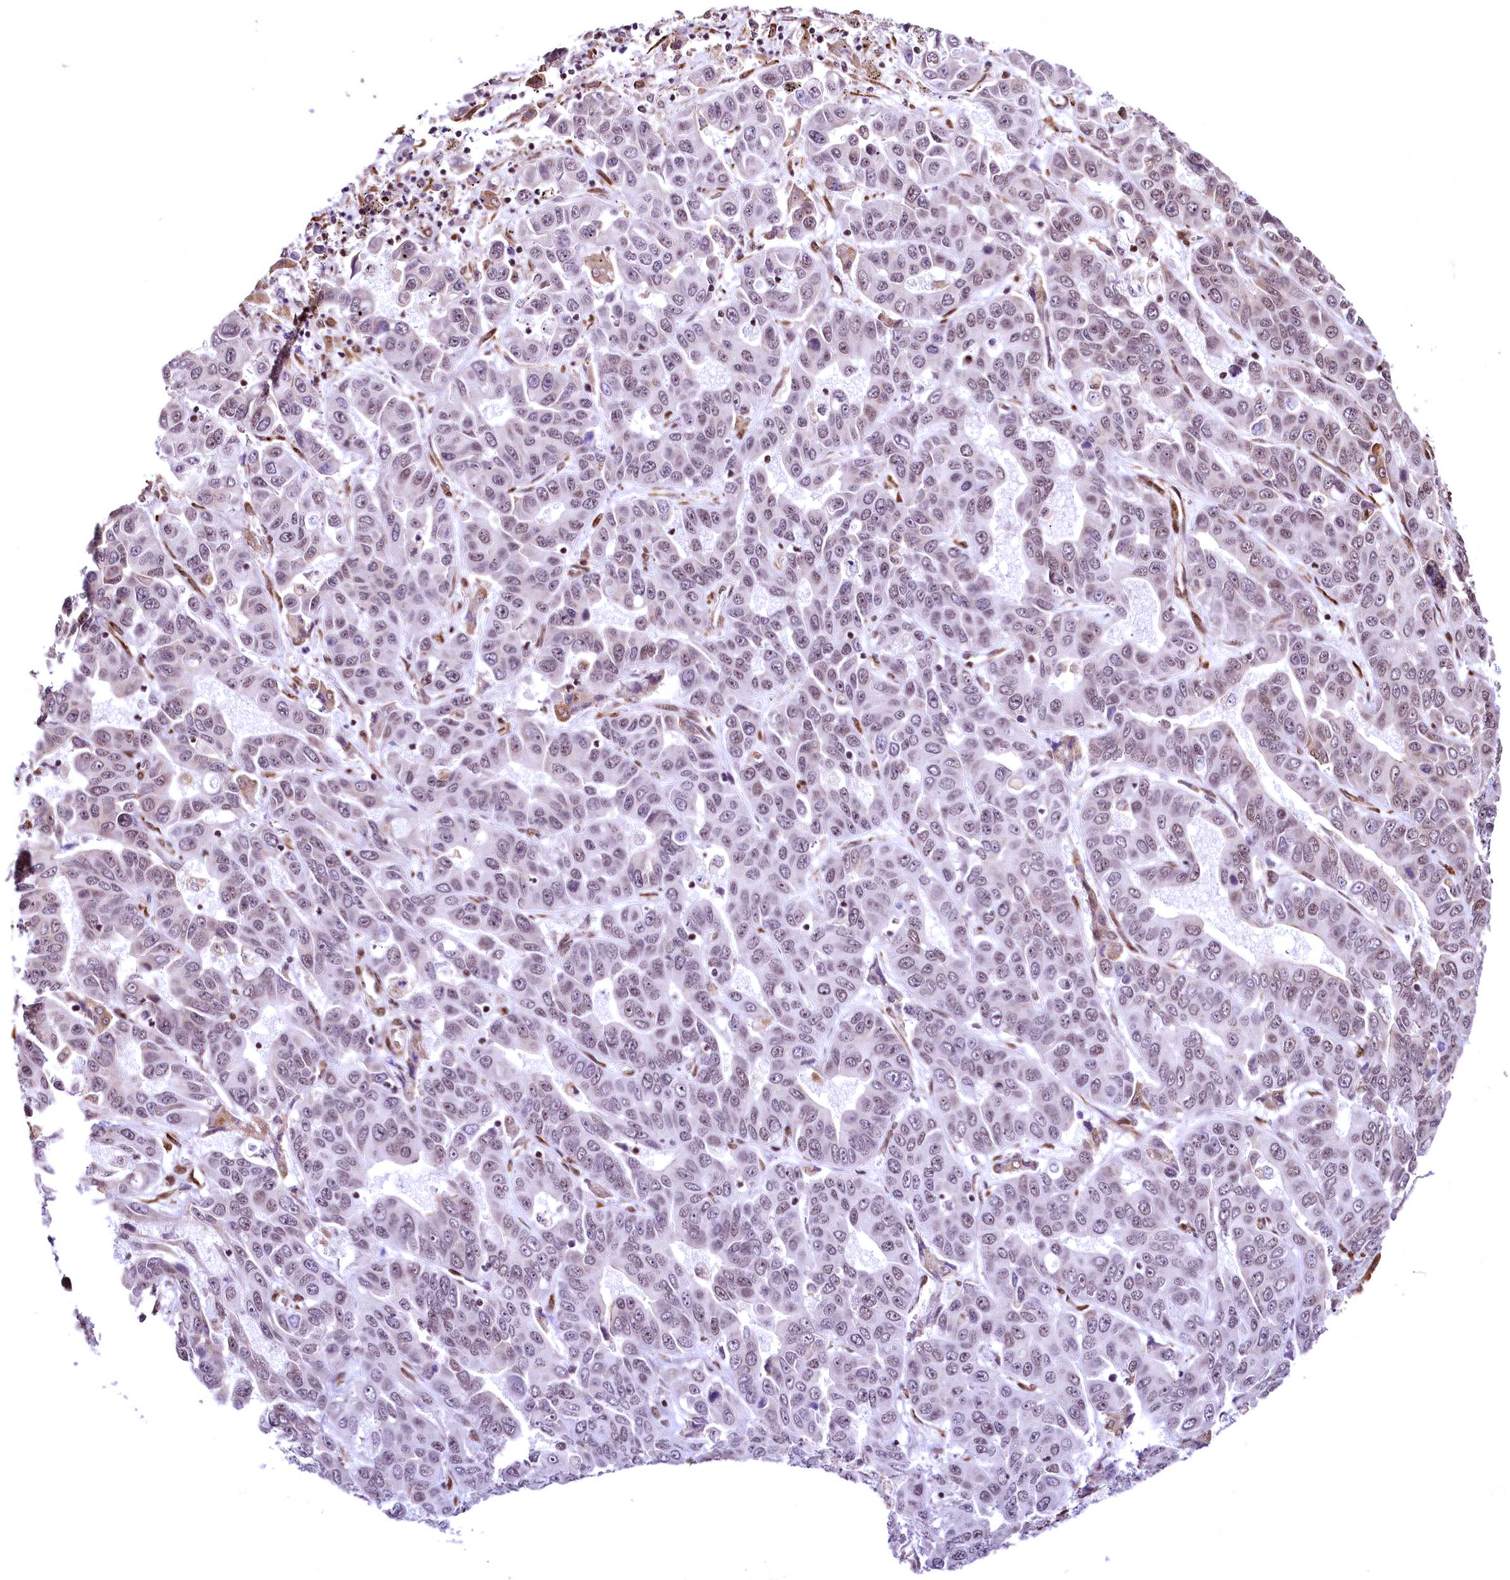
{"staining": {"intensity": "negative", "quantity": "none", "location": "none"}, "tissue": "liver cancer", "cell_type": "Tumor cells", "image_type": "cancer", "snomed": [{"axis": "morphology", "description": "Cholangiocarcinoma"}, {"axis": "topography", "description": "Liver"}], "caption": "An immunohistochemistry photomicrograph of liver cancer (cholangiocarcinoma) is shown. There is no staining in tumor cells of liver cancer (cholangiocarcinoma).", "gene": "PDS5B", "patient": {"sex": "female", "age": 52}}